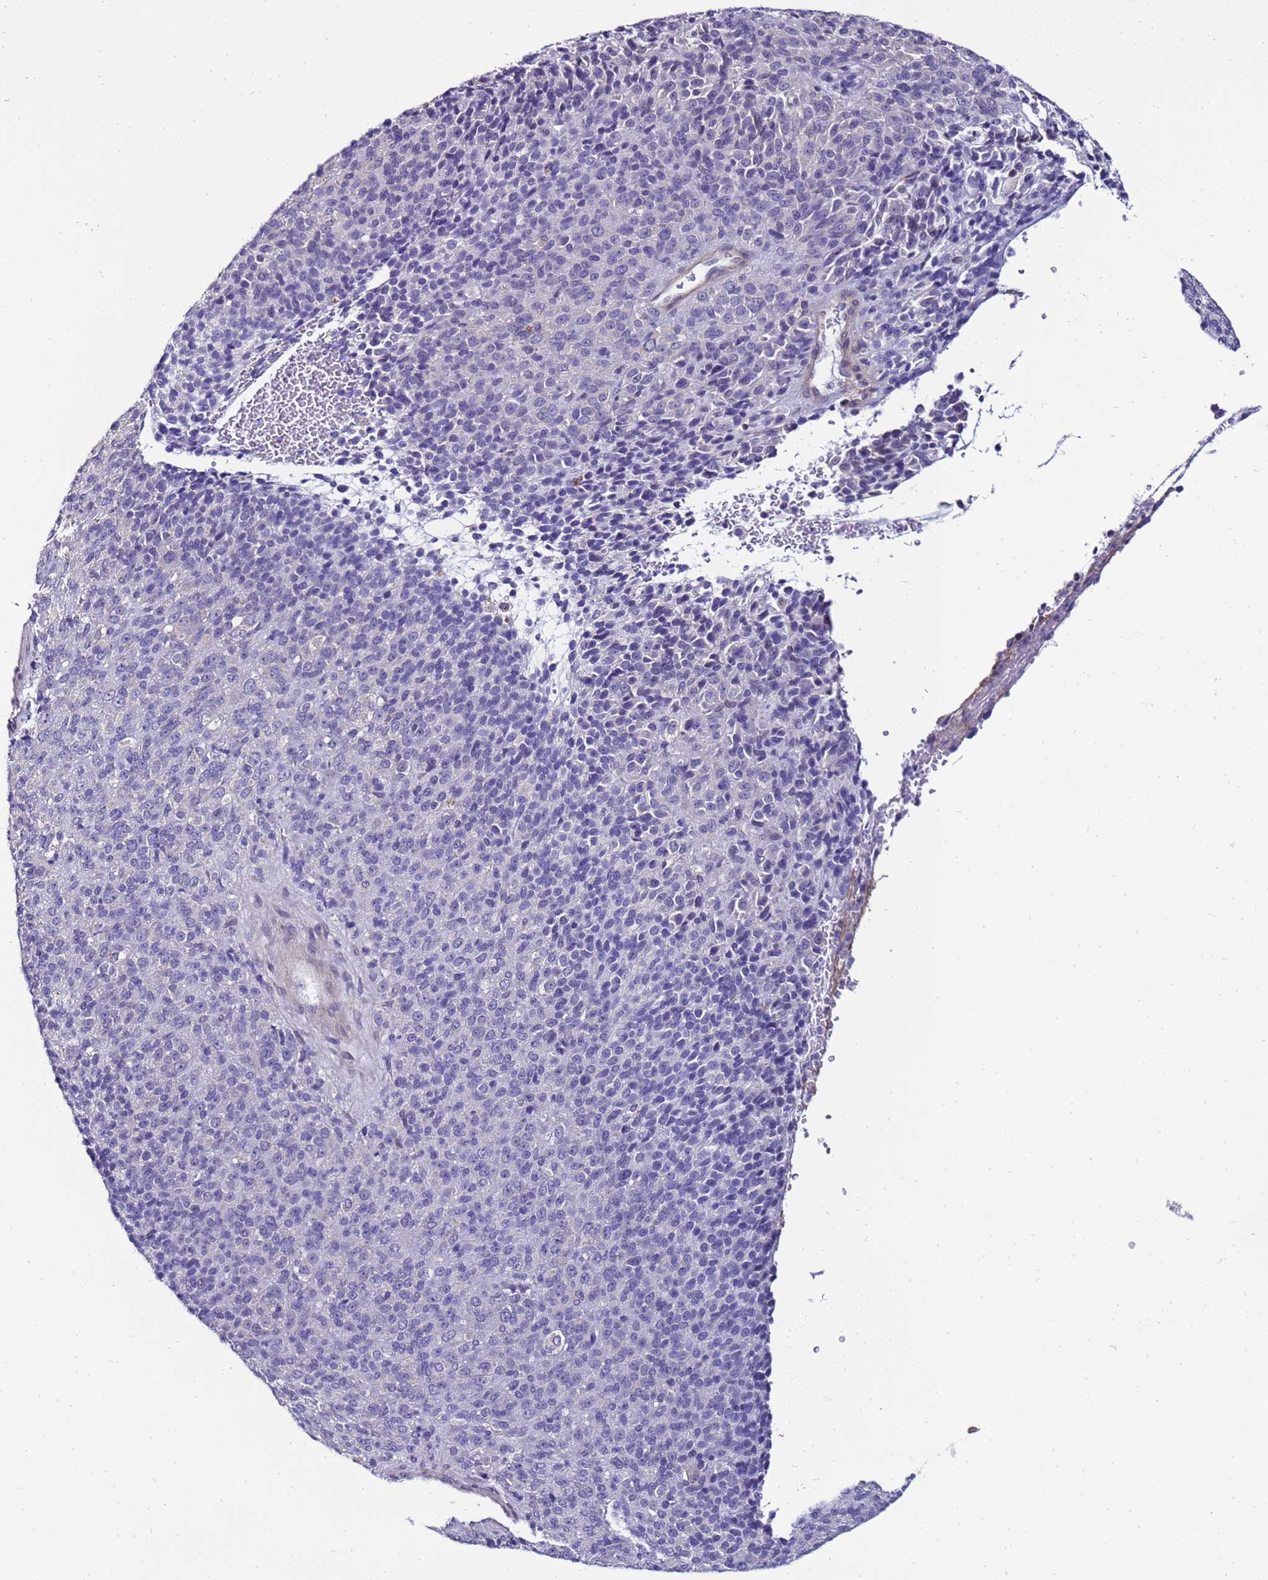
{"staining": {"intensity": "negative", "quantity": "none", "location": "none"}, "tissue": "melanoma", "cell_type": "Tumor cells", "image_type": "cancer", "snomed": [{"axis": "morphology", "description": "Malignant melanoma, Metastatic site"}, {"axis": "topography", "description": "Brain"}], "caption": "Malignant melanoma (metastatic site) was stained to show a protein in brown. There is no significant positivity in tumor cells.", "gene": "FAM166B", "patient": {"sex": "female", "age": 56}}